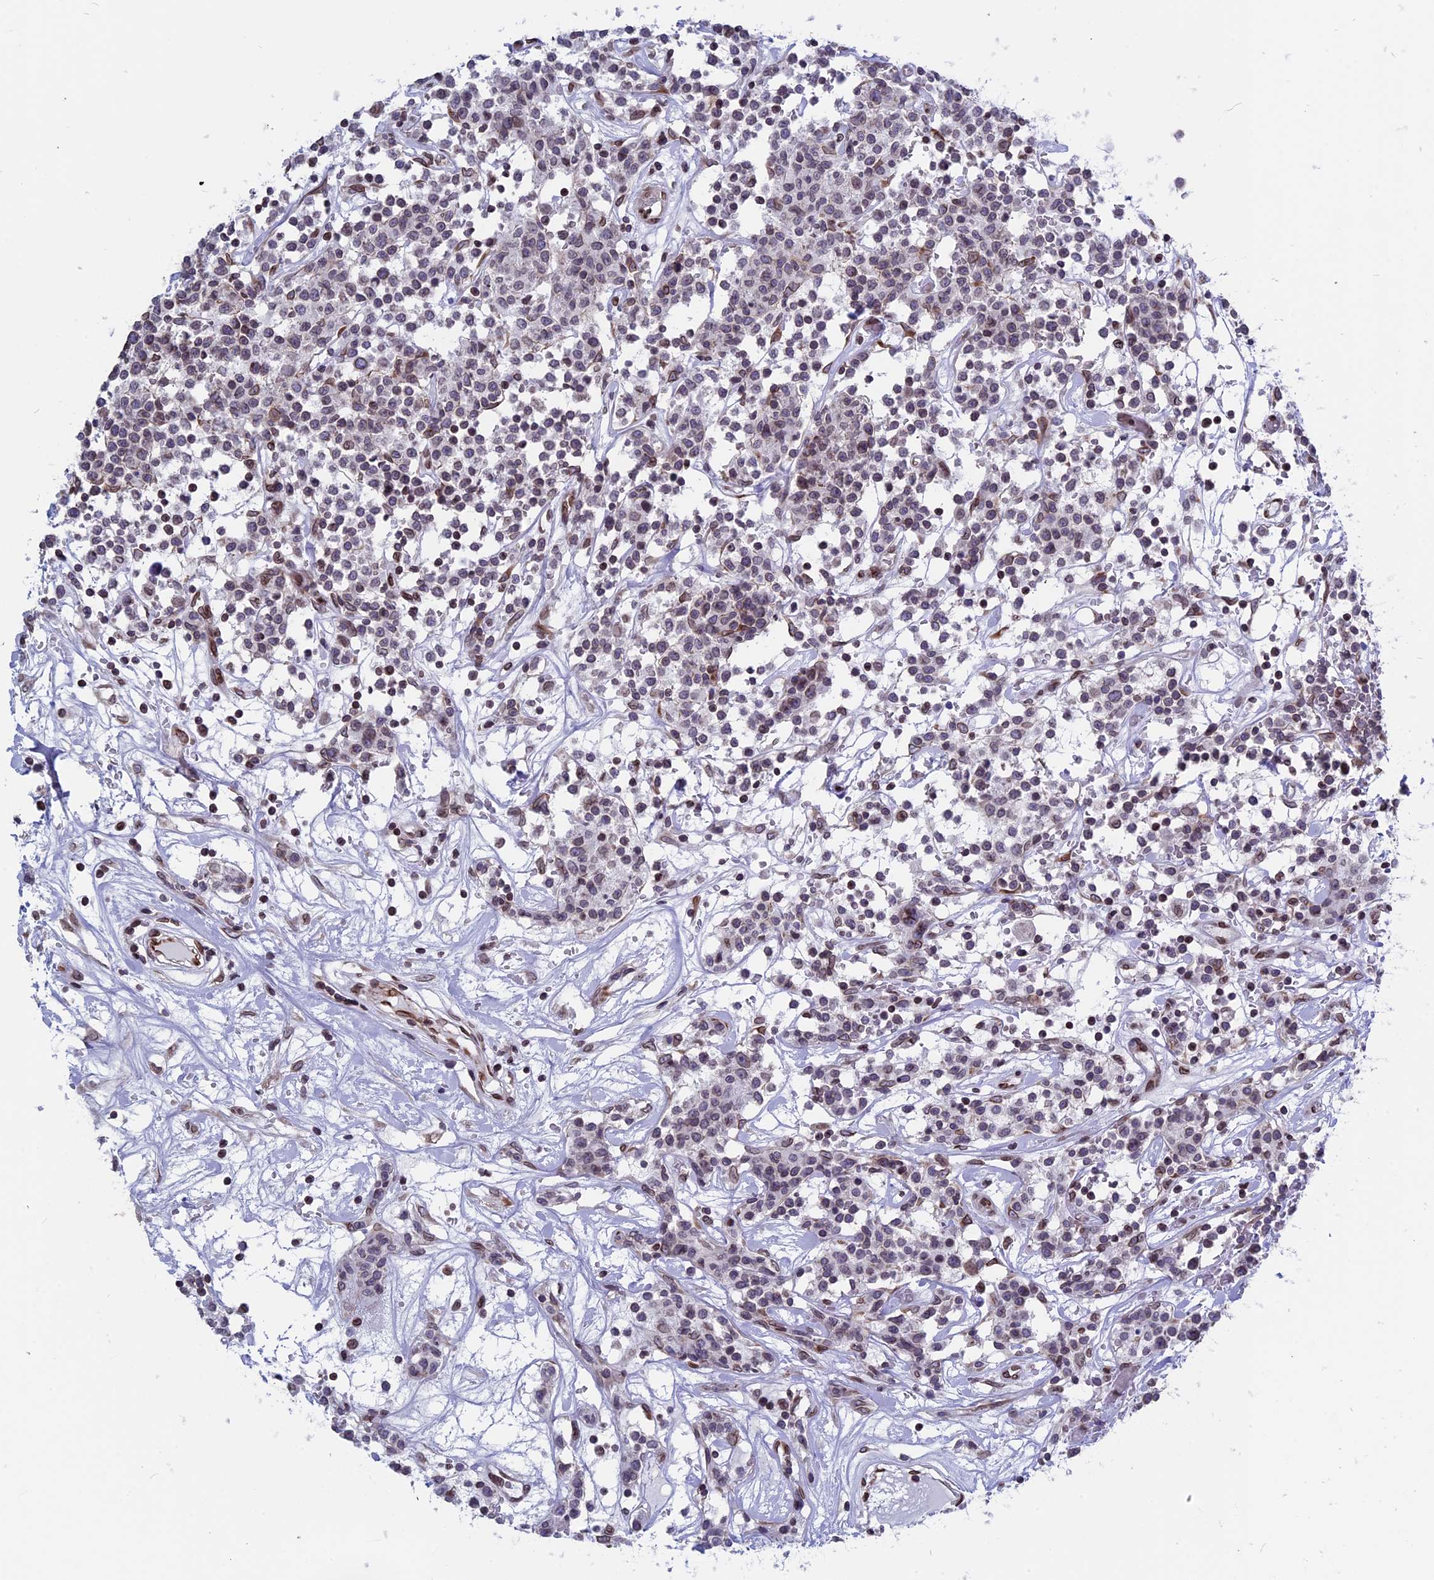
{"staining": {"intensity": "moderate", "quantity": ">75%", "location": "cytoplasmic/membranous,nuclear"}, "tissue": "lymphoma", "cell_type": "Tumor cells", "image_type": "cancer", "snomed": [{"axis": "morphology", "description": "Malignant lymphoma, non-Hodgkin's type, Low grade"}, {"axis": "topography", "description": "Small intestine"}], "caption": "Immunohistochemistry (IHC) of human lymphoma displays medium levels of moderate cytoplasmic/membranous and nuclear staining in about >75% of tumor cells. (DAB IHC, brown staining for protein, blue staining for nuclei).", "gene": "PTCHD4", "patient": {"sex": "female", "age": 59}}